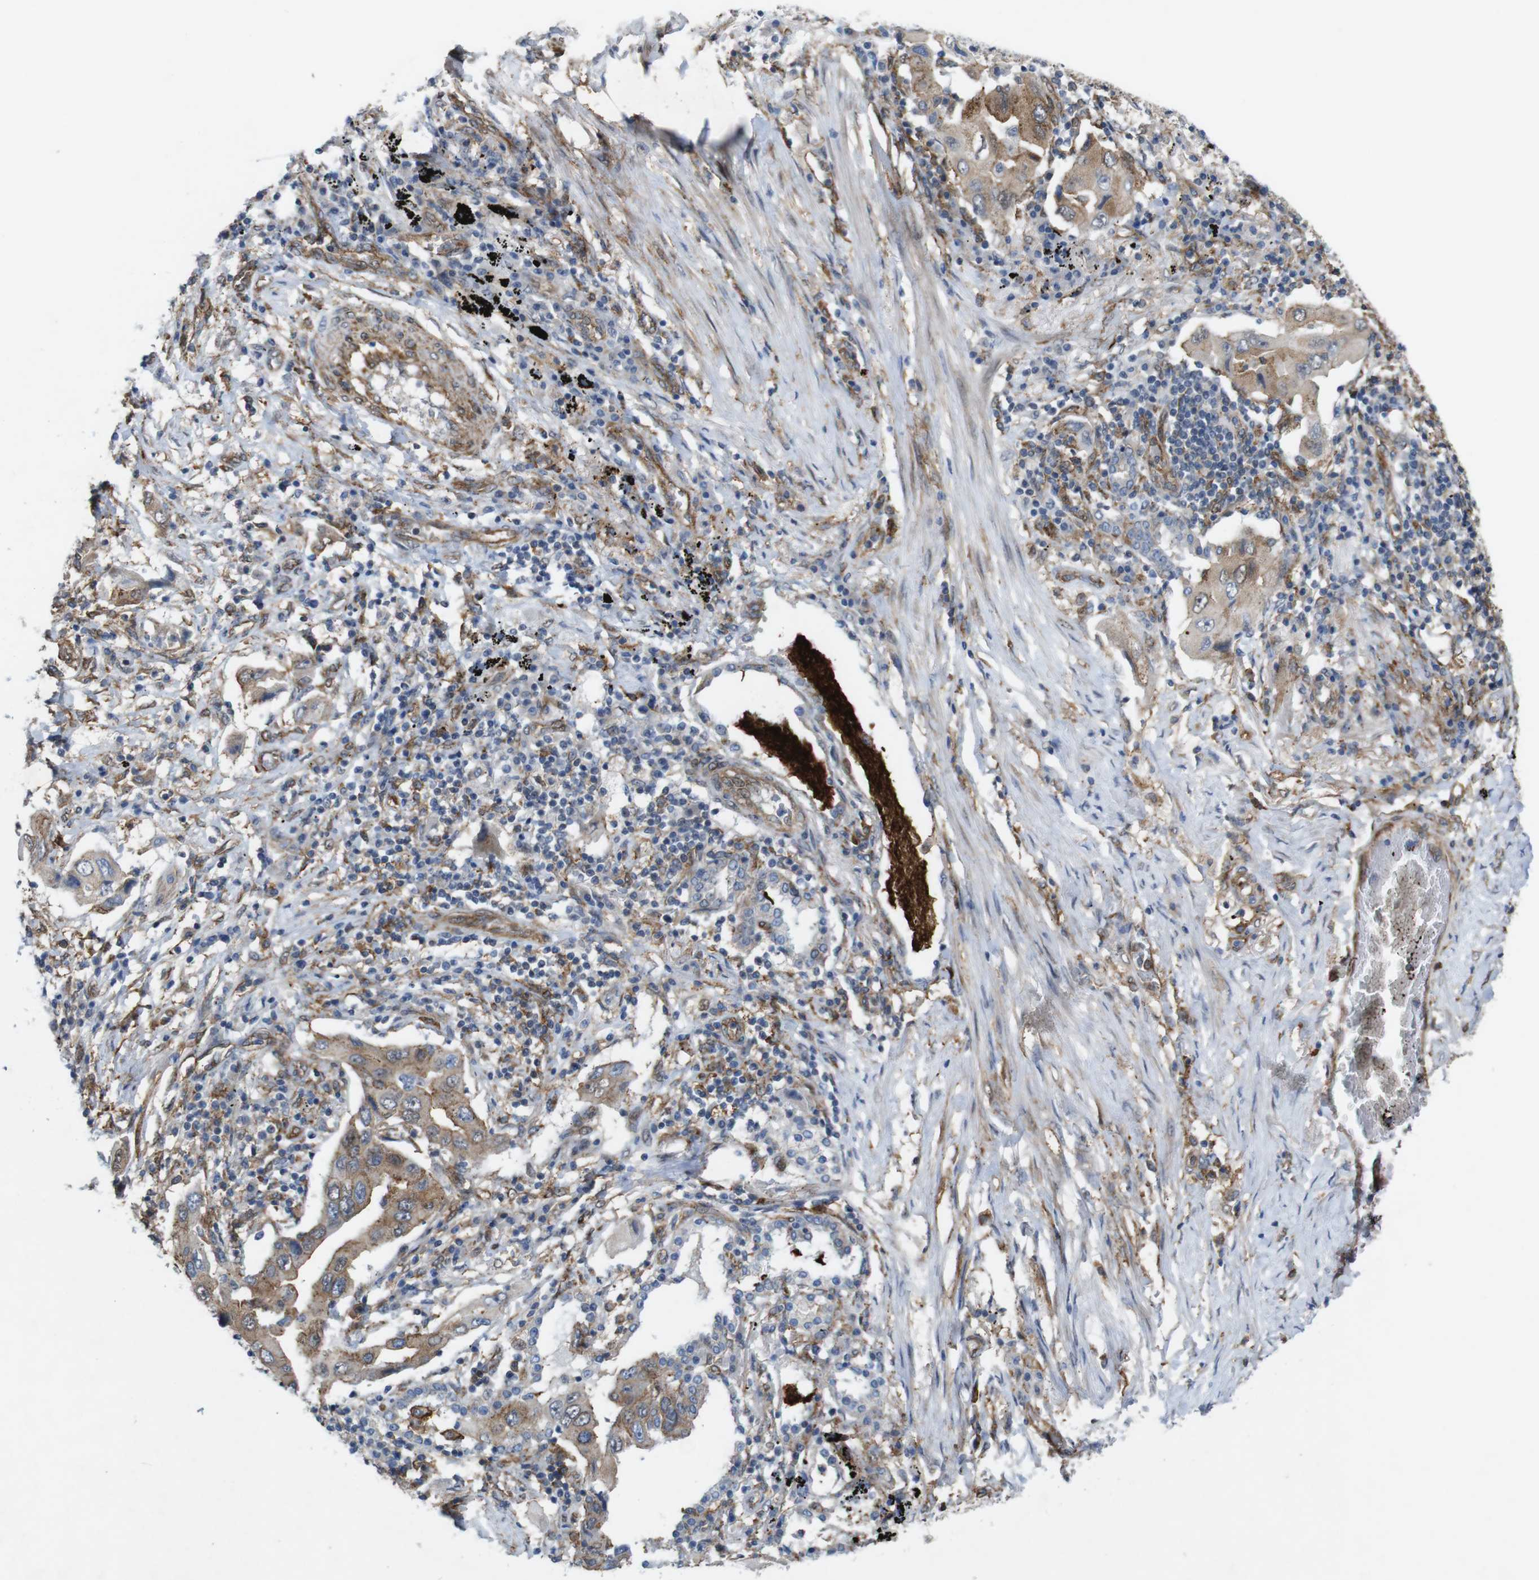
{"staining": {"intensity": "moderate", "quantity": ">75%", "location": "cytoplasmic/membranous"}, "tissue": "lung cancer", "cell_type": "Tumor cells", "image_type": "cancer", "snomed": [{"axis": "morphology", "description": "Adenocarcinoma, NOS"}, {"axis": "topography", "description": "Lung"}], "caption": "Protein staining by immunohistochemistry (IHC) reveals moderate cytoplasmic/membranous expression in approximately >75% of tumor cells in lung cancer.", "gene": "PTGER4", "patient": {"sex": "female", "age": 65}}